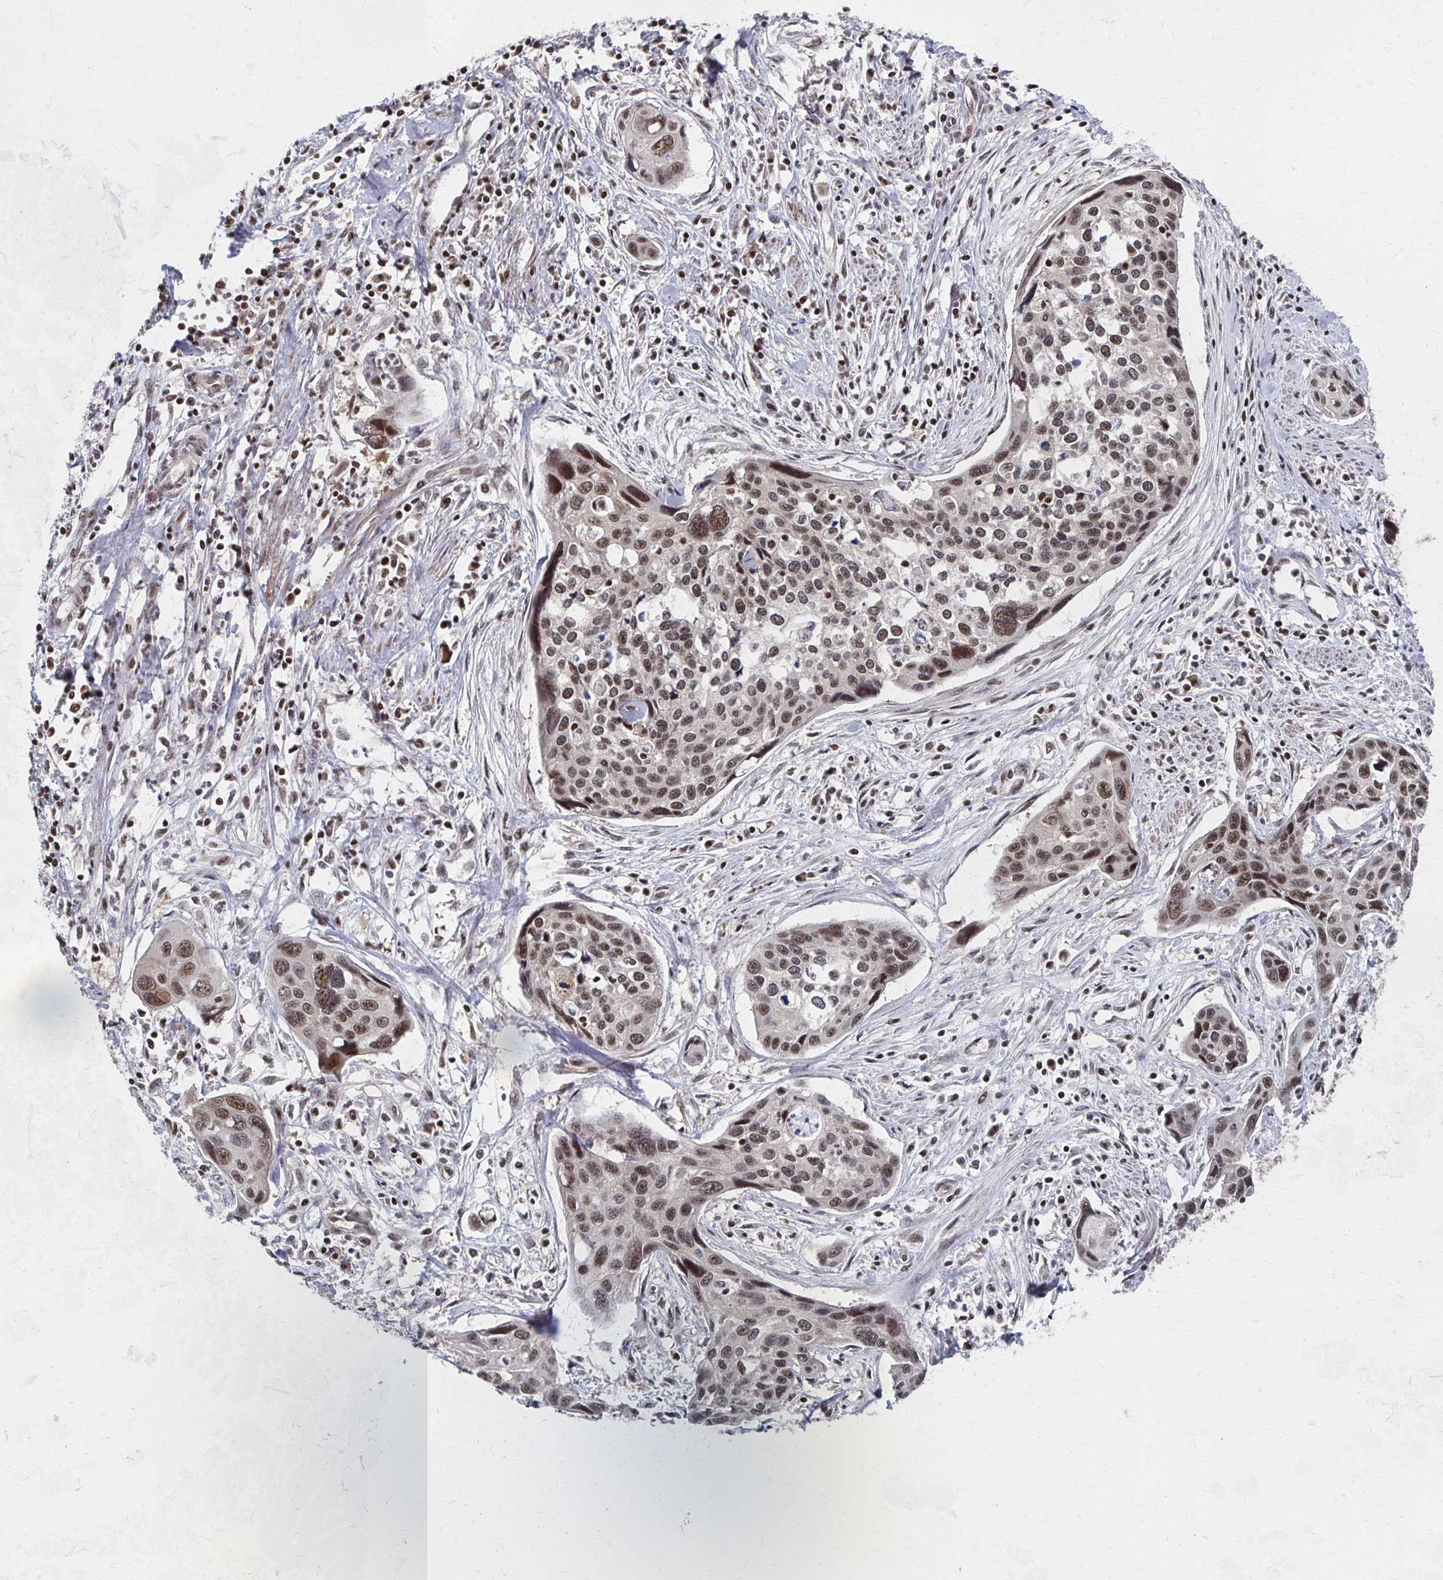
{"staining": {"intensity": "moderate", "quantity": ">75%", "location": "nuclear"}, "tissue": "cervical cancer", "cell_type": "Tumor cells", "image_type": "cancer", "snomed": [{"axis": "morphology", "description": "Squamous cell carcinoma, NOS"}, {"axis": "topography", "description": "Cervix"}], "caption": "The photomicrograph reveals immunohistochemical staining of cervical squamous cell carcinoma. There is moderate nuclear staining is seen in approximately >75% of tumor cells.", "gene": "GTF2B", "patient": {"sex": "female", "age": 31}}